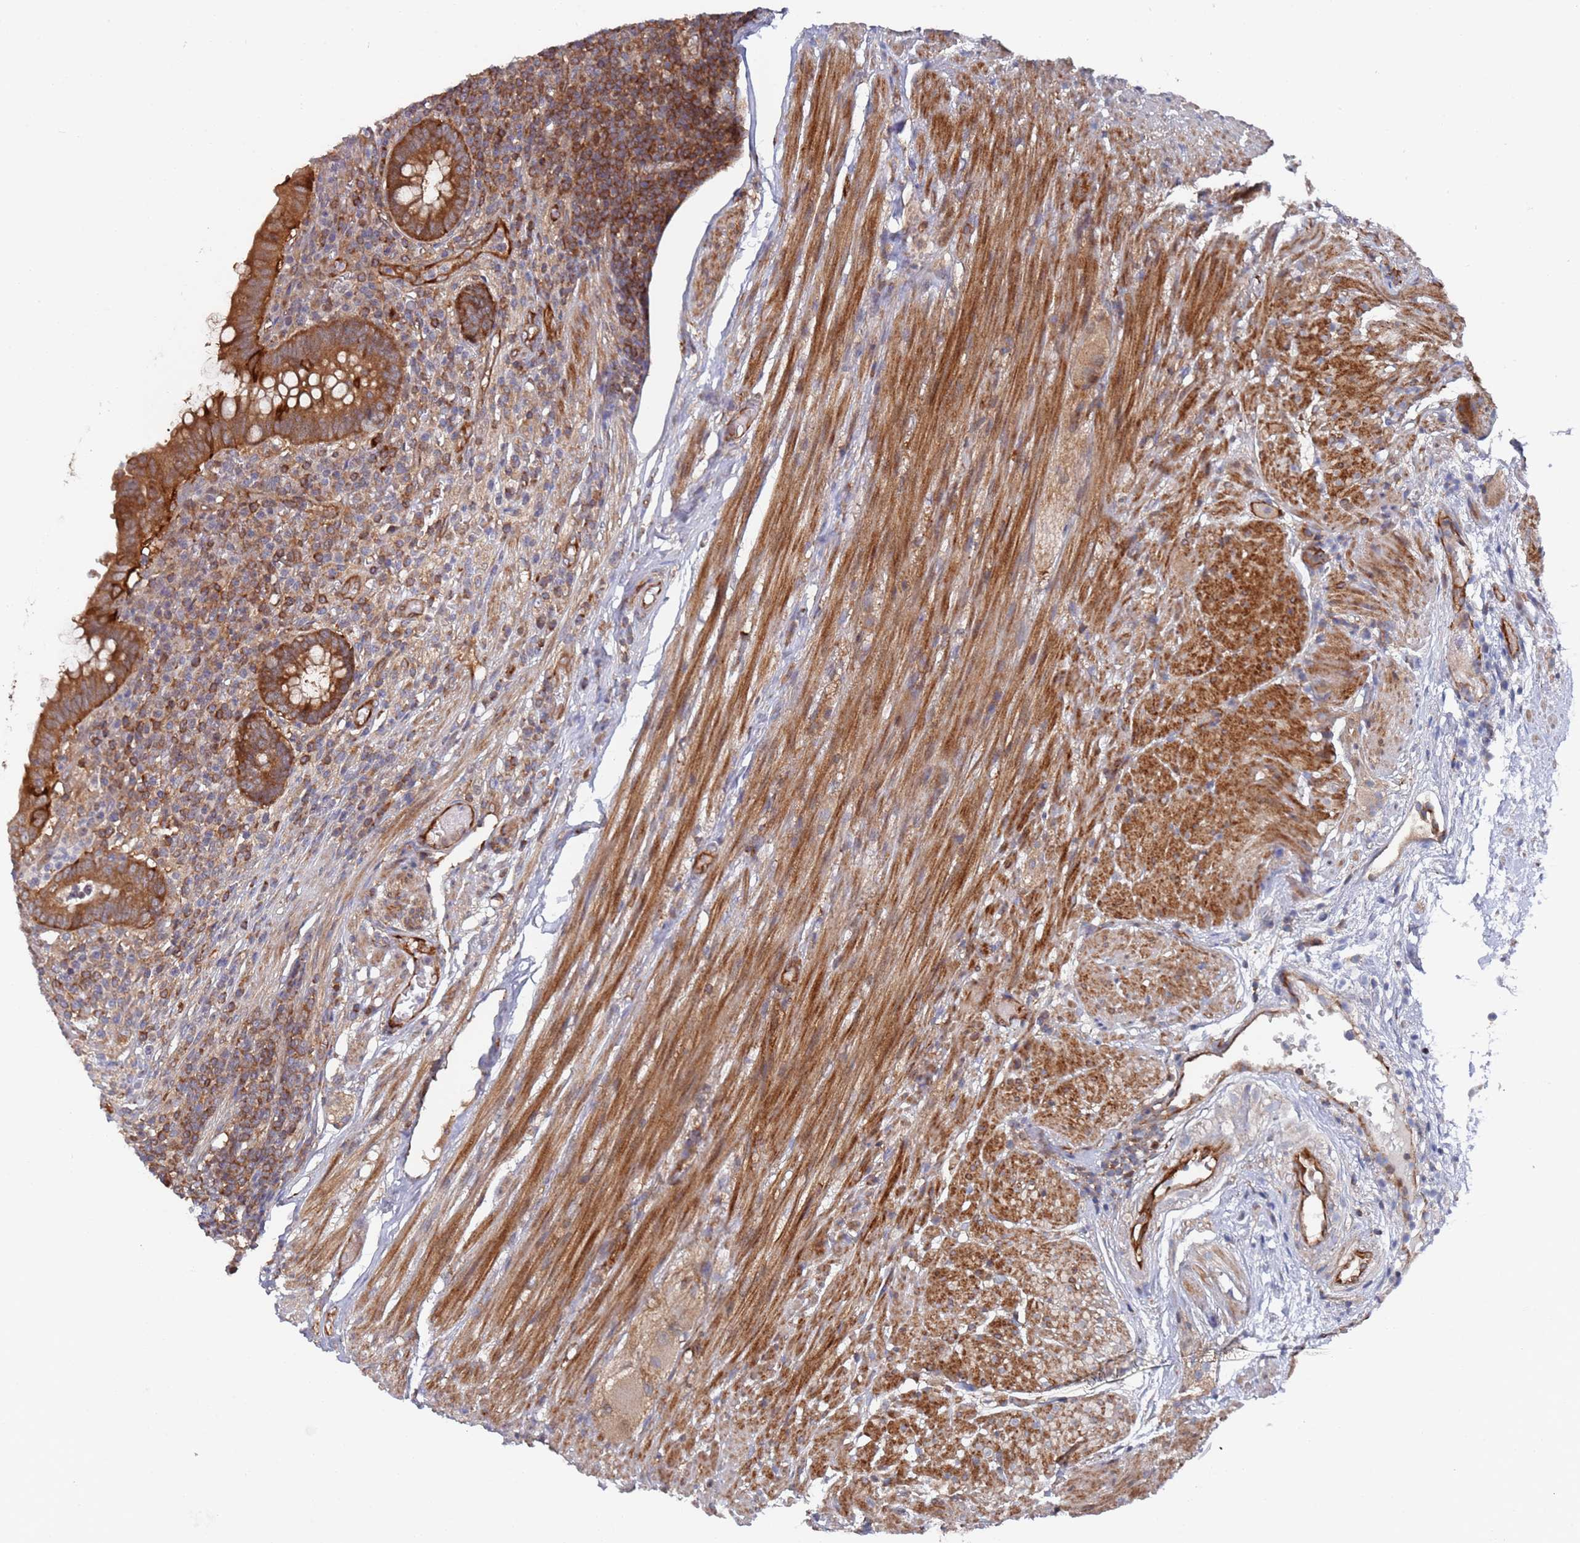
{"staining": {"intensity": "strong", "quantity": ">75%", "location": "cytoplasmic/membranous"}, "tissue": "appendix", "cell_type": "Glandular cells", "image_type": "normal", "snomed": [{"axis": "morphology", "description": "Normal tissue, NOS"}, {"axis": "topography", "description": "Appendix"}], "caption": "Protein analysis of unremarkable appendix reveals strong cytoplasmic/membranous staining in about >75% of glandular cells. Immunohistochemistry (ihc) stains the protein in brown and the nuclei are stained blue.", "gene": "DDX60", "patient": {"sex": "male", "age": 83}}